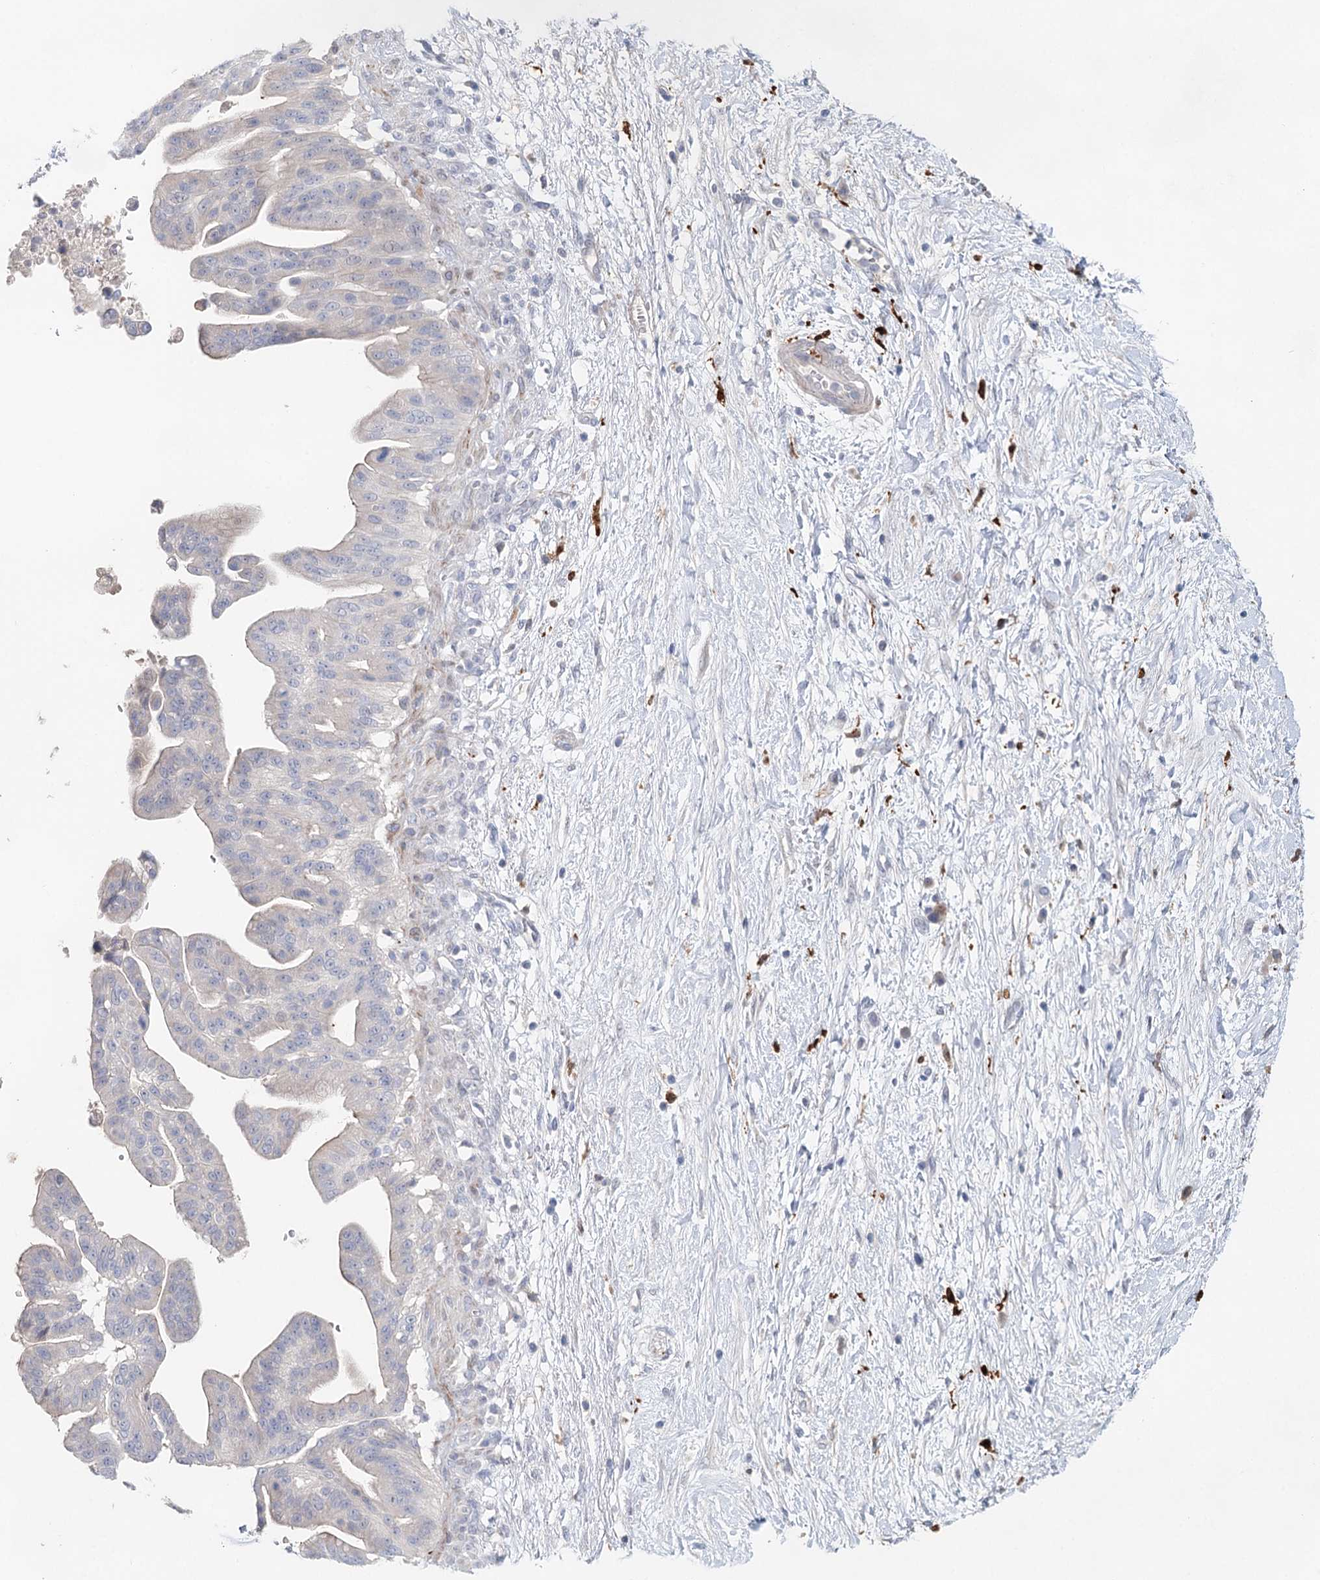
{"staining": {"intensity": "negative", "quantity": "none", "location": "none"}, "tissue": "pancreatic cancer", "cell_type": "Tumor cells", "image_type": "cancer", "snomed": [{"axis": "morphology", "description": "Adenocarcinoma, NOS"}, {"axis": "topography", "description": "Pancreas"}], "caption": "DAB immunohistochemical staining of human pancreatic cancer (adenocarcinoma) reveals no significant expression in tumor cells. (DAB immunohistochemistry, high magnification).", "gene": "SLC19A3", "patient": {"sex": "male", "age": 68}}